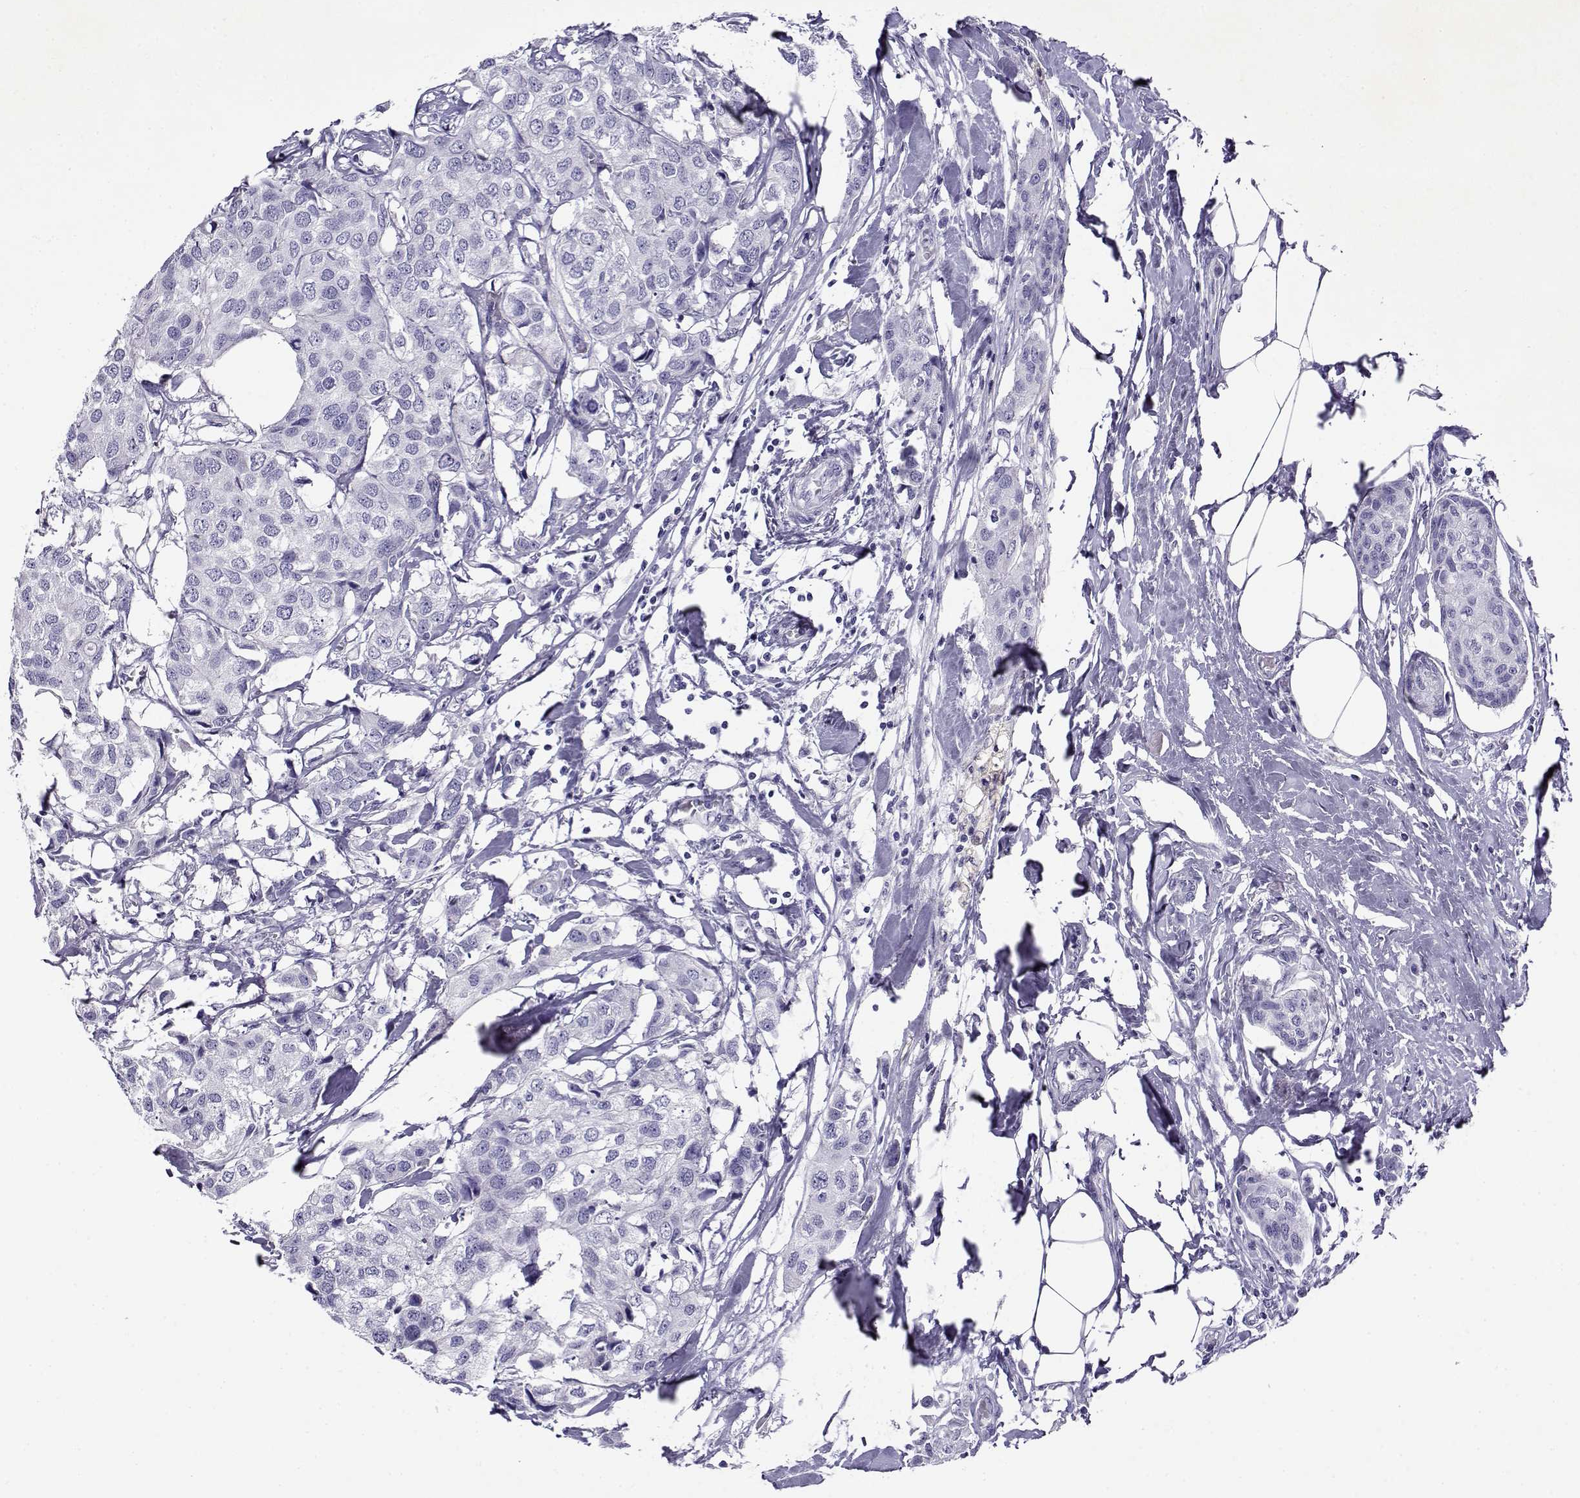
{"staining": {"intensity": "negative", "quantity": "none", "location": "none"}, "tissue": "breast cancer", "cell_type": "Tumor cells", "image_type": "cancer", "snomed": [{"axis": "morphology", "description": "Duct carcinoma"}, {"axis": "topography", "description": "Breast"}], "caption": "A photomicrograph of infiltrating ductal carcinoma (breast) stained for a protein displays no brown staining in tumor cells.", "gene": "CABS1", "patient": {"sex": "female", "age": 80}}